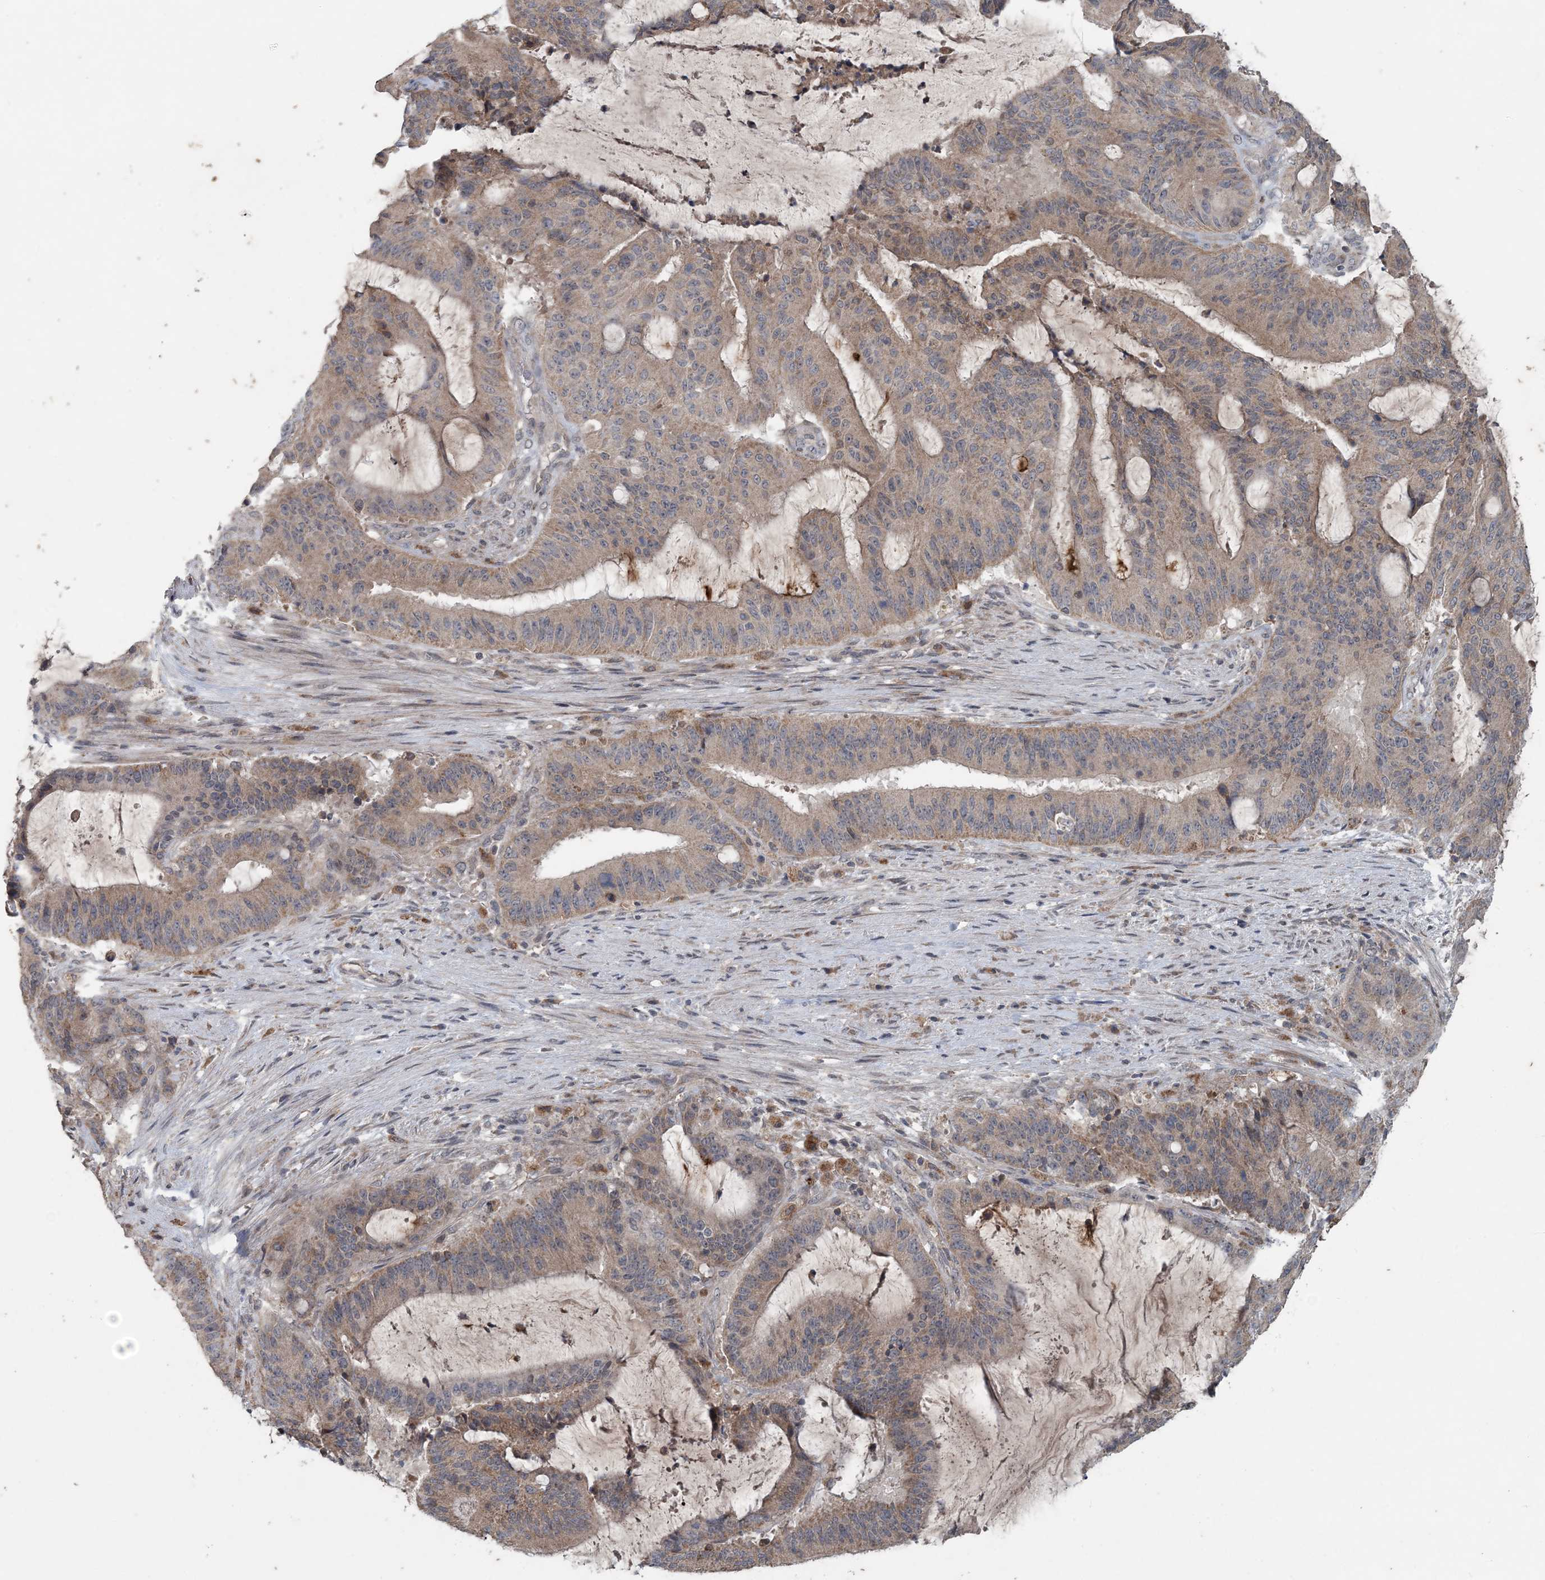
{"staining": {"intensity": "weak", "quantity": ">75%", "location": "cytoplasmic/membranous"}, "tissue": "liver cancer", "cell_type": "Tumor cells", "image_type": "cancer", "snomed": [{"axis": "morphology", "description": "Normal tissue, NOS"}, {"axis": "morphology", "description": "Cholangiocarcinoma"}, {"axis": "topography", "description": "Liver"}, {"axis": "topography", "description": "Peripheral nerve tissue"}], "caption": "Liver cancer (cholangiocarcinoma) stained with a protein marker exhibits weak staining in tumor cells.", "gene": "MYO9B", "patient": {"sex": "female", "age": 73}}